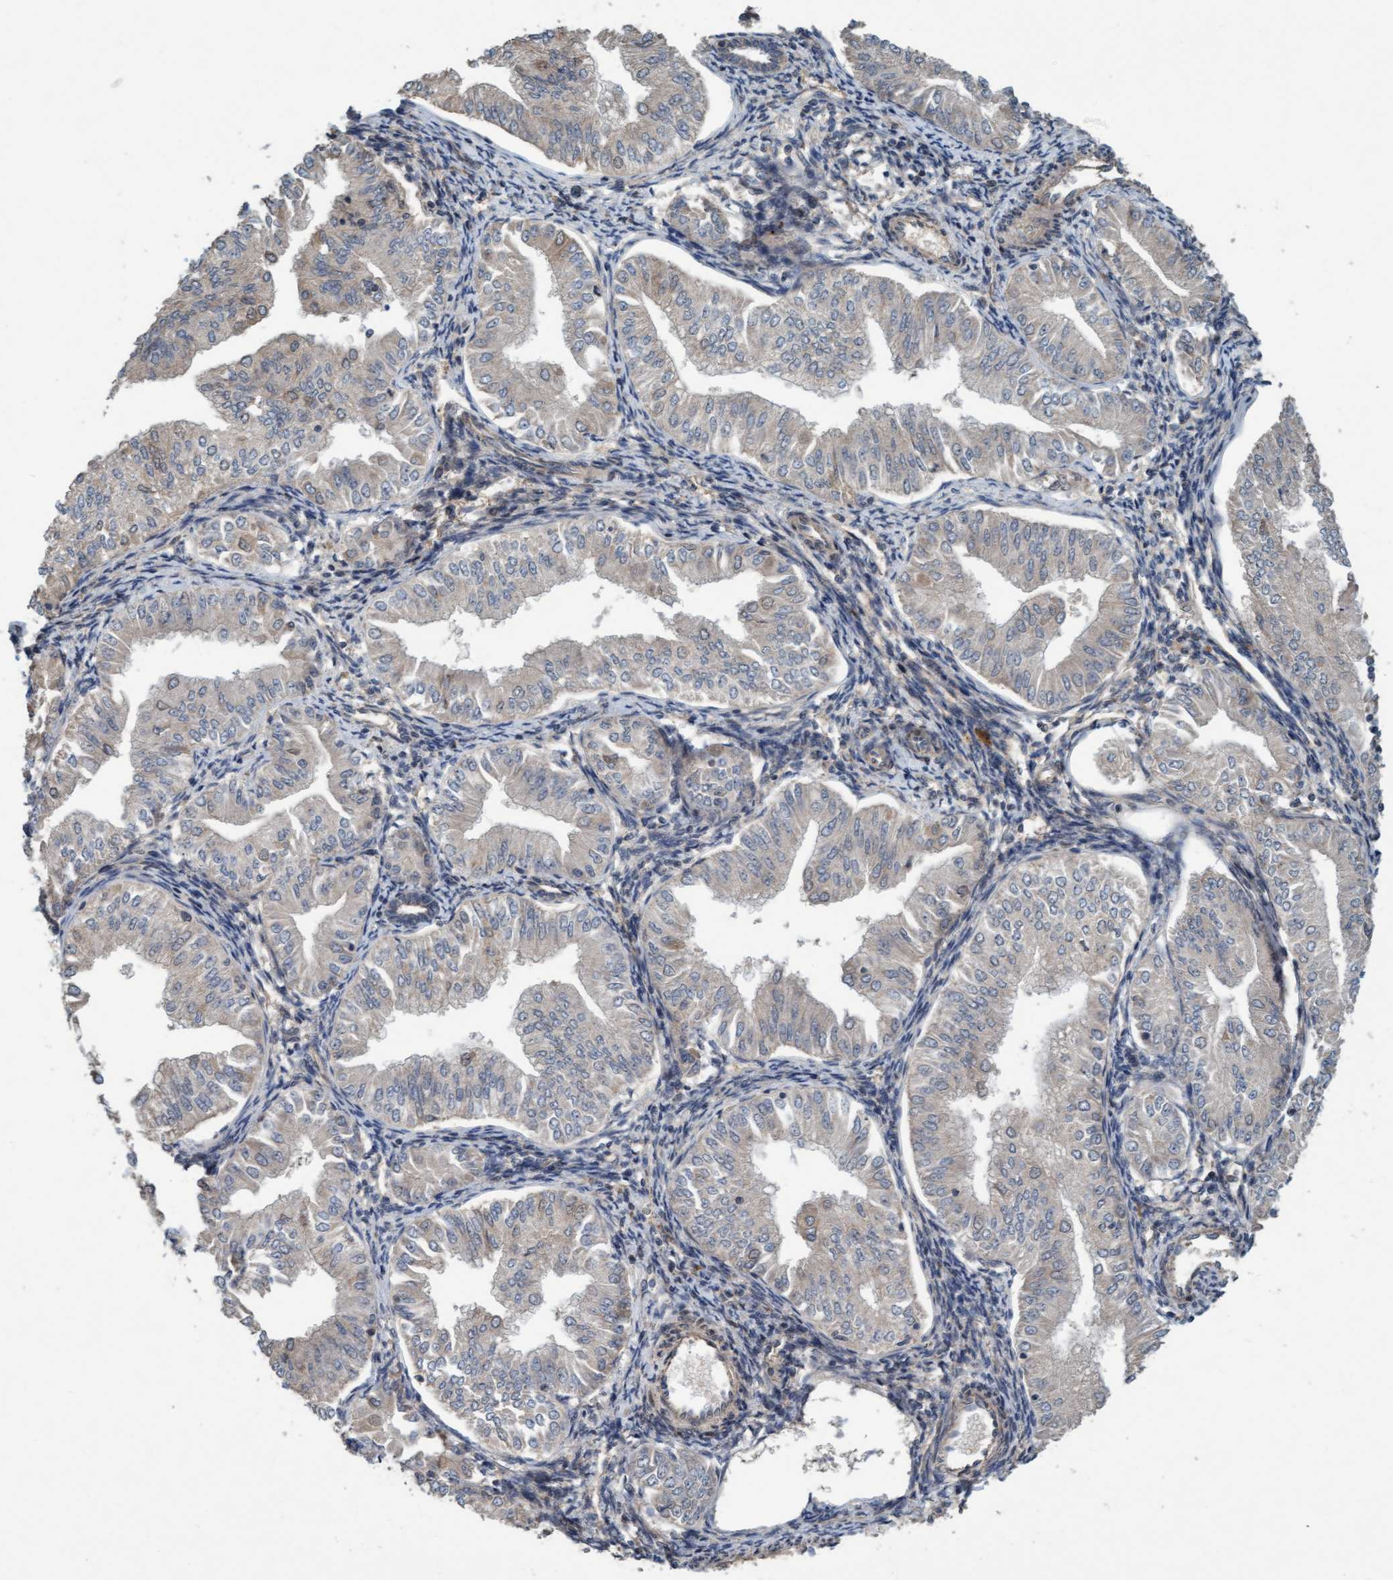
{"staining": {"intensity": "weak", "quantity": "<25%", "location": "cytoplasmic/membranous"}, "tissue": "endometrial cancer", "cell_type": "Tumor cells", "image_type": "cancer", "snomed": [{"axis": "morphology", "description": "Normal tissue, NOS"}, {"axis": "morphology", "description": "Adenocarcinoma, NOS"}, {"axis": "topography", "description": "Endometrium"}], "caption": "Tumor cells show no significant positivity in endometrial cancer.", "gene": "MLXIP", "patient": {"sex": "female", "age": 53}}